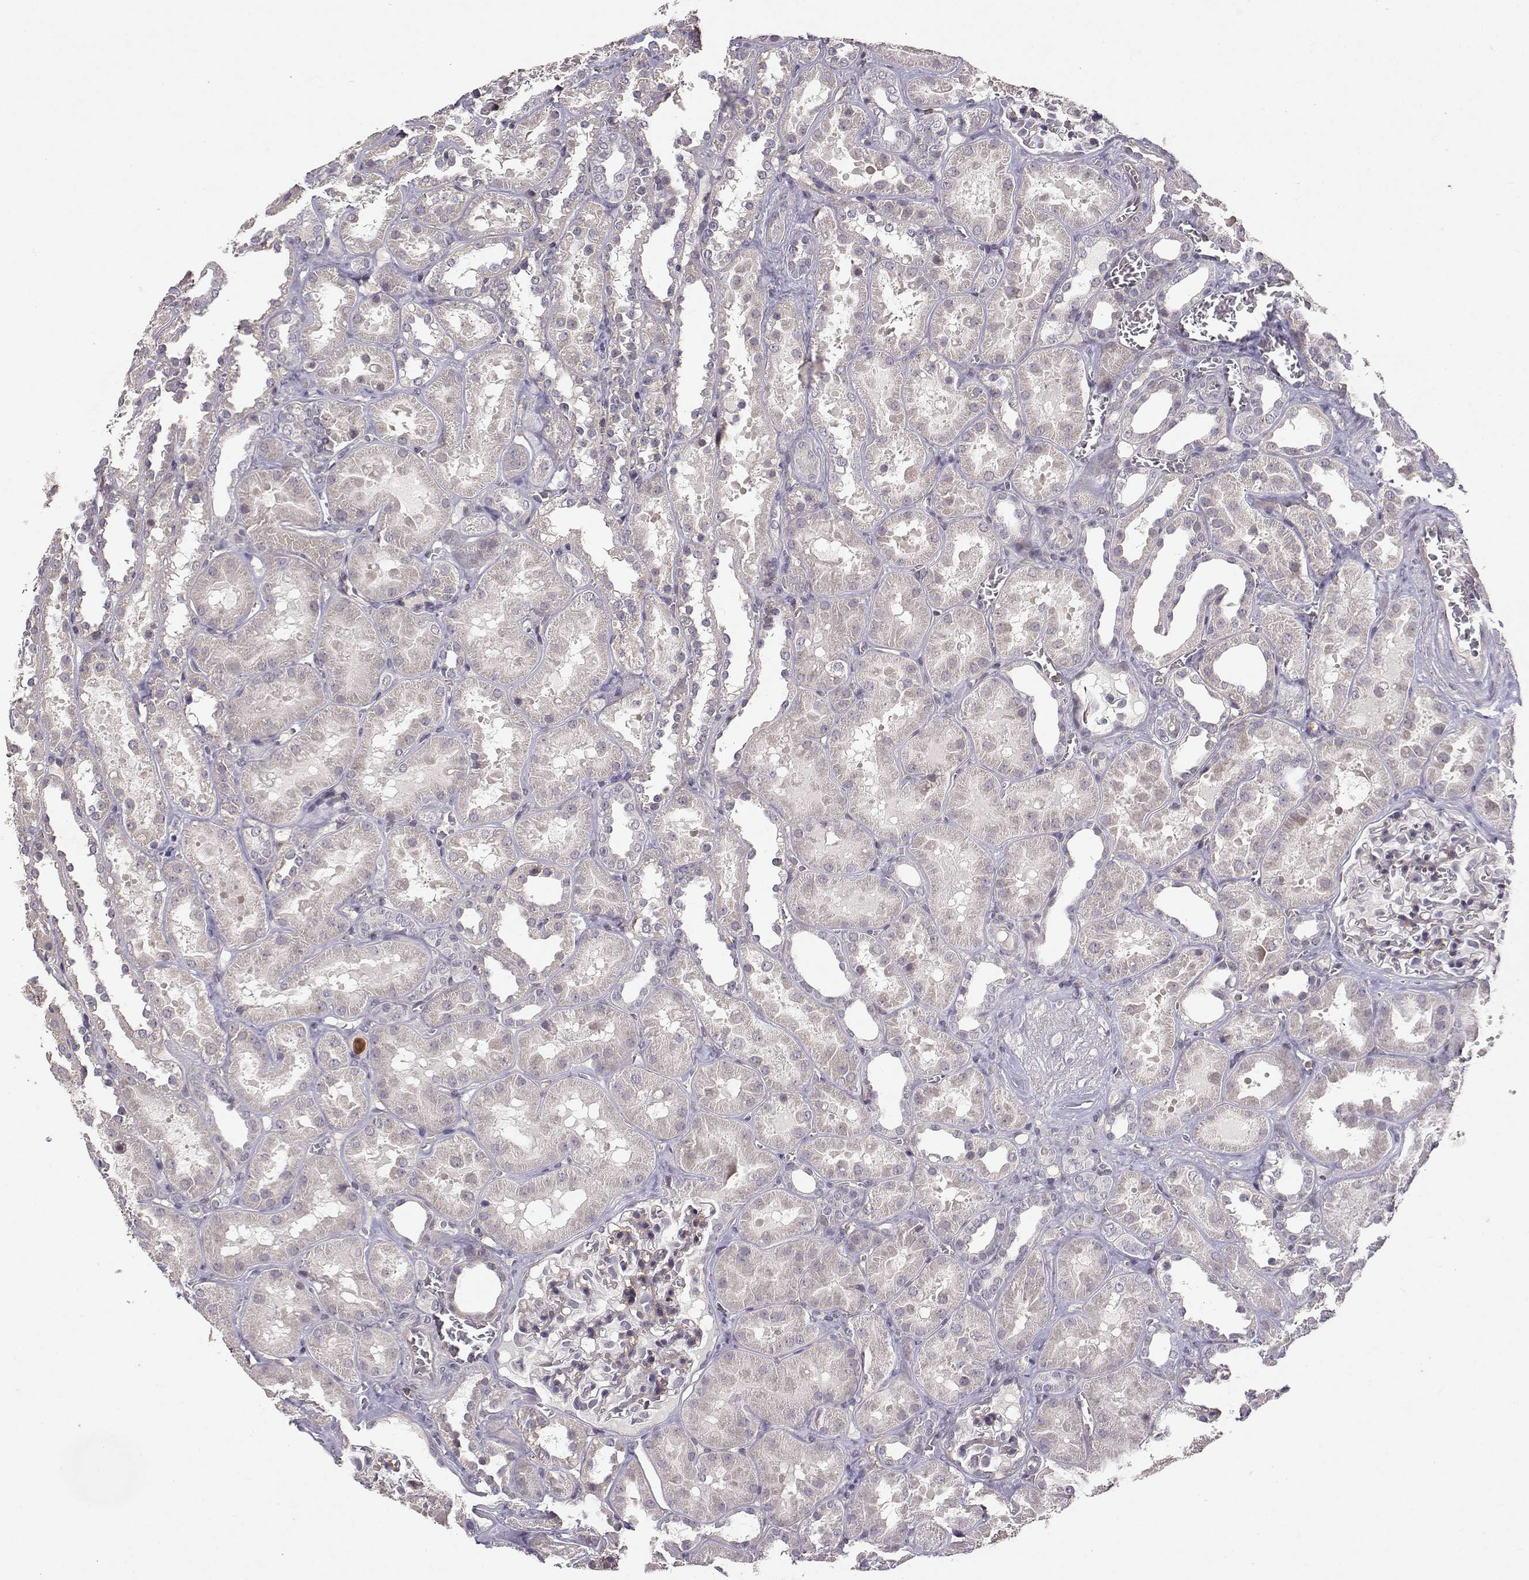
{"staining": {"intensity": "negative", "quantity": "none", "location": "none"}, "tissue": "kidney", "cell_type": "Cells in glomeruli", "image_type": "normal", "snomed": [{"axis": "morphology", "description": "Normal tissue, NOS"}, {"axis": "topography", "description": "Kidney"}], "caption": "Immunohistochemistry (IHC) histopathology image of unremarkable kidney: kidney stained with DAB (3,3'-diaminobenzidine) displays no significant protein staining in cells in glomeruli. (IHC, brightfield microscopy, high magnification).", "gene": "IFITM1", "patient": {"sex": "female", "age": 41}}